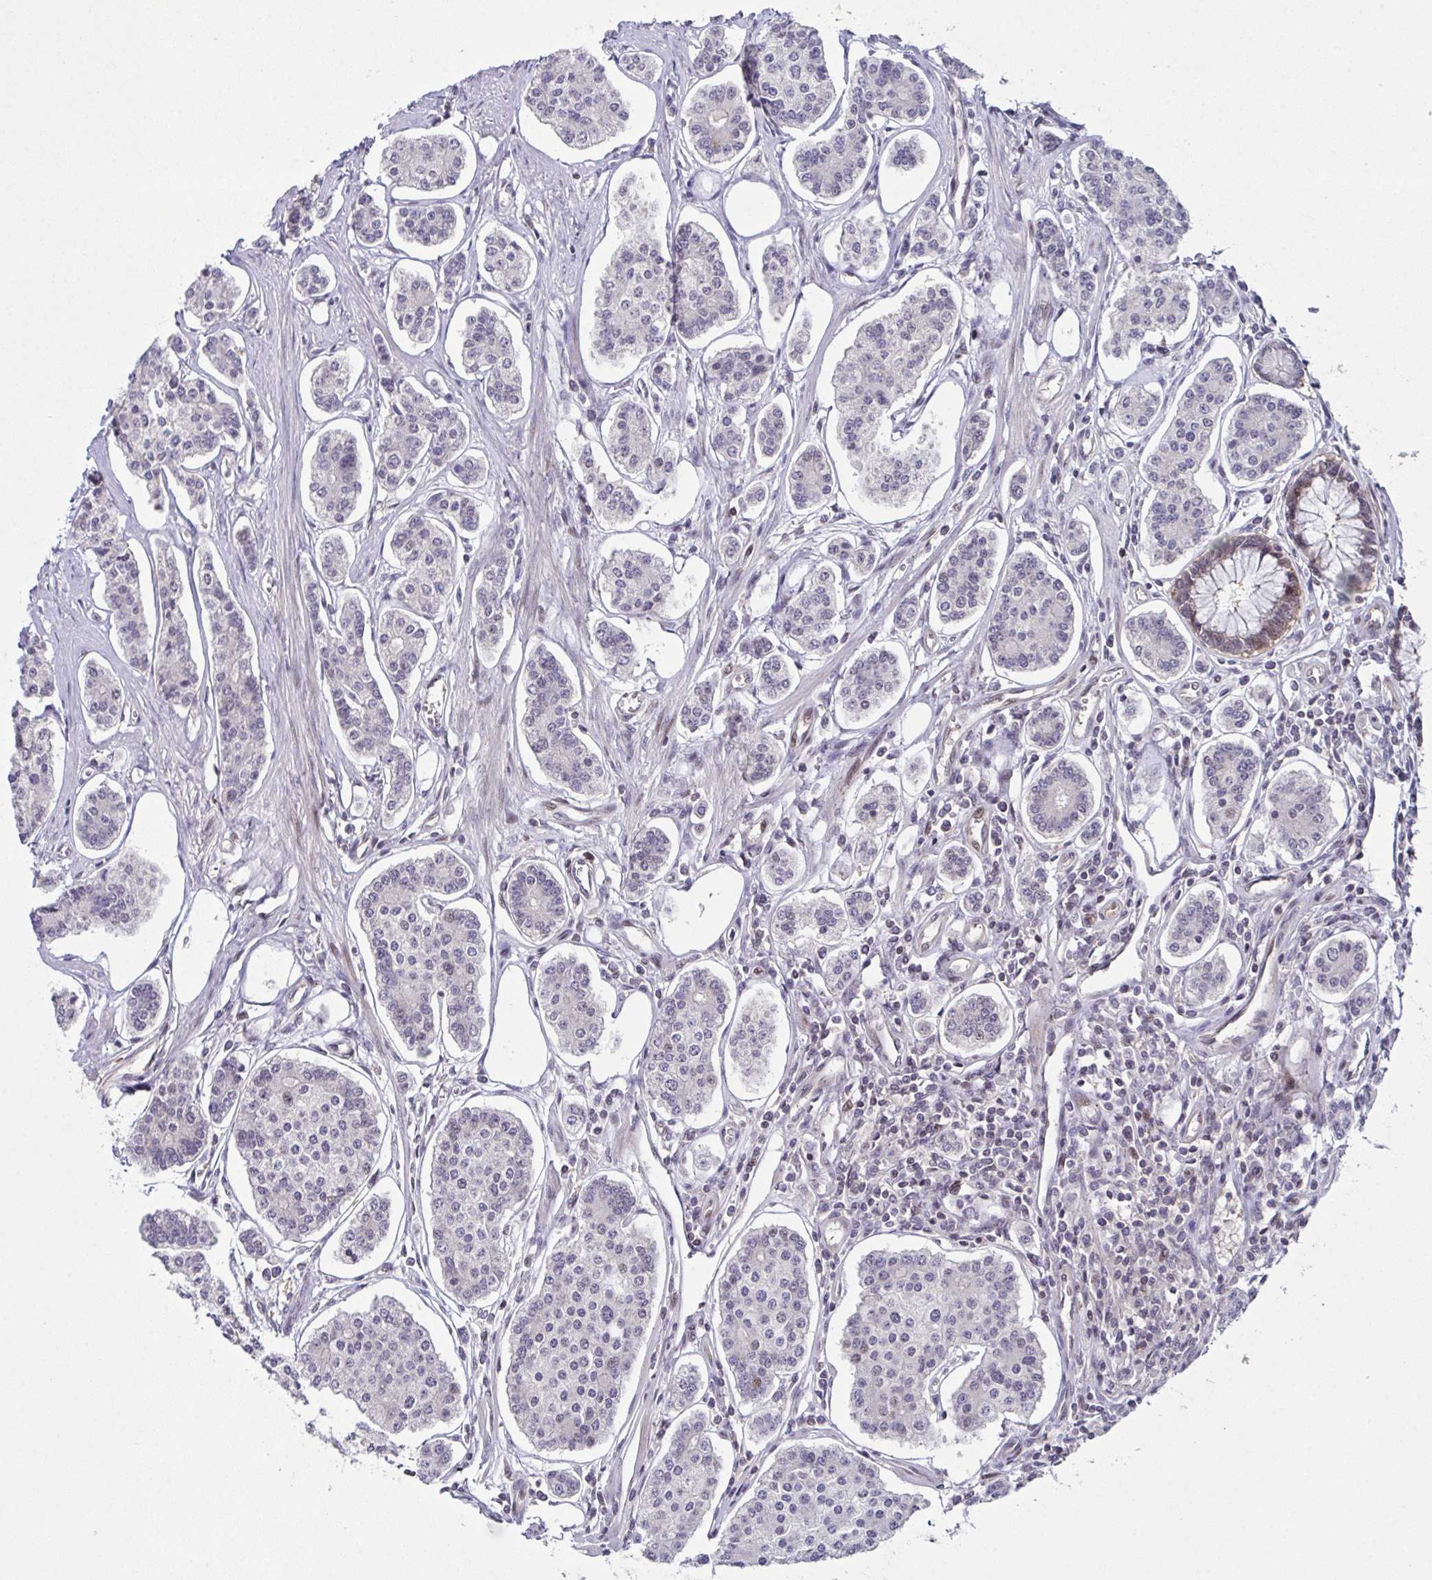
{"staining": {"intensity": "negative", "quantity": "none", "location": "none"}, "tissue": "carcinoid", "cell_type": "Tumor cells", "image_type": "cancer", "snomed": [{"axis": "morphology", "description": "Carcinoid, malignant, NOS"}, {"axis": "topography", "description": "Small intestine"}], "caption": "This is an IHC photomicrograph of carcinoid. There is no positivity in tumor cells.", "gene": "DNAJB1", "patient": {"sex": "female", "age": 65}}